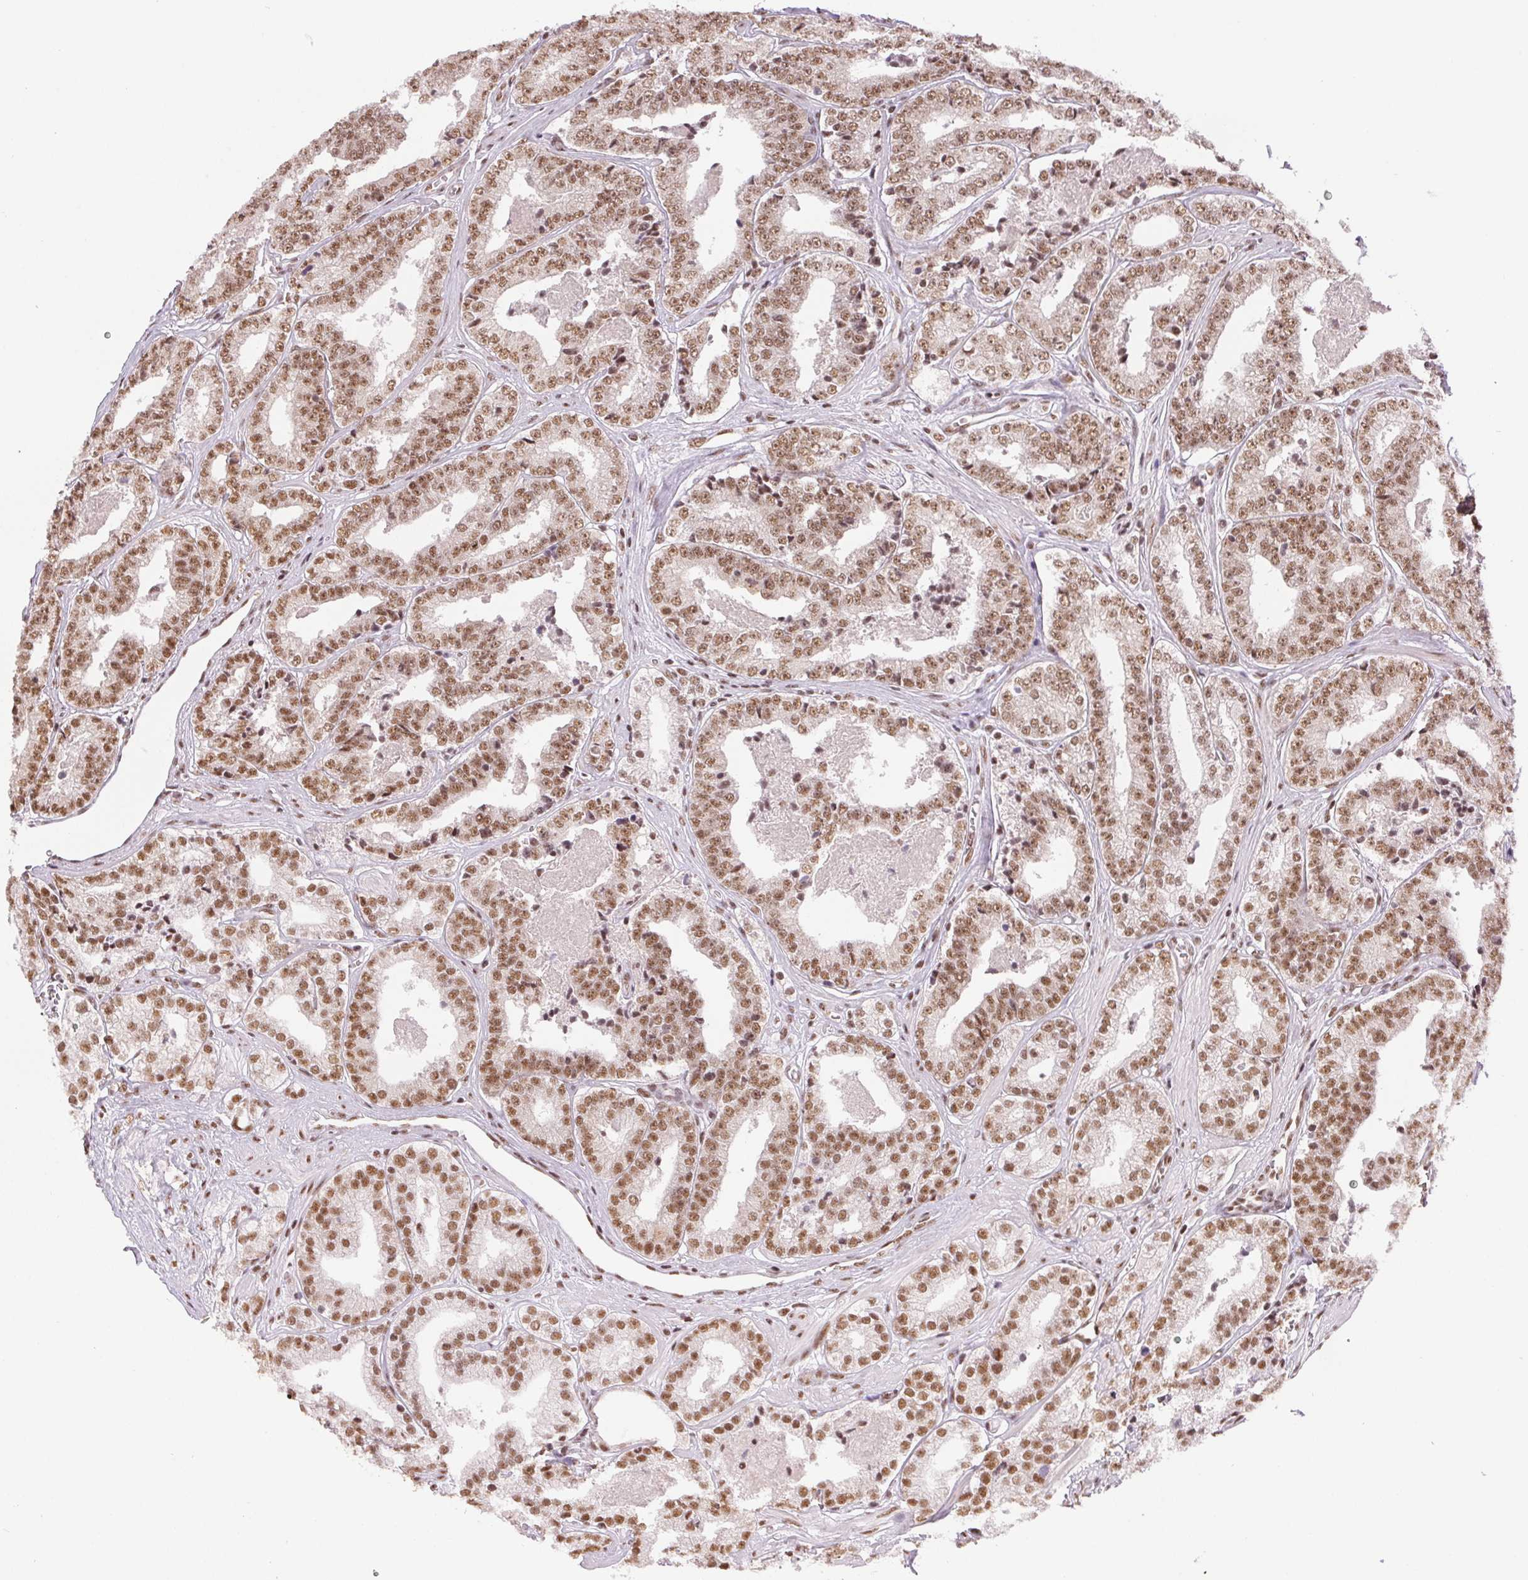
{"staining": {"intensity": "moderate", "quantity": ">75%", "location": "nuclear"}, "tissue": "prostate cancer", "cell_type": "Tumor cells", "image_type": "cancer", "snomed": [{"axis": "morphology", "description": "Adenocarcinoma, Low grade"}, {"axis": "topography", "description": "Prostate"}], "caption": "The histopathology image displays staining of low-grade adenocarcinoma (prostate), revealing moderate nuclear protein expression (brown color) within tumor cells.", "gene": "IK", "patient": {"sex": "male", "age": 60}}